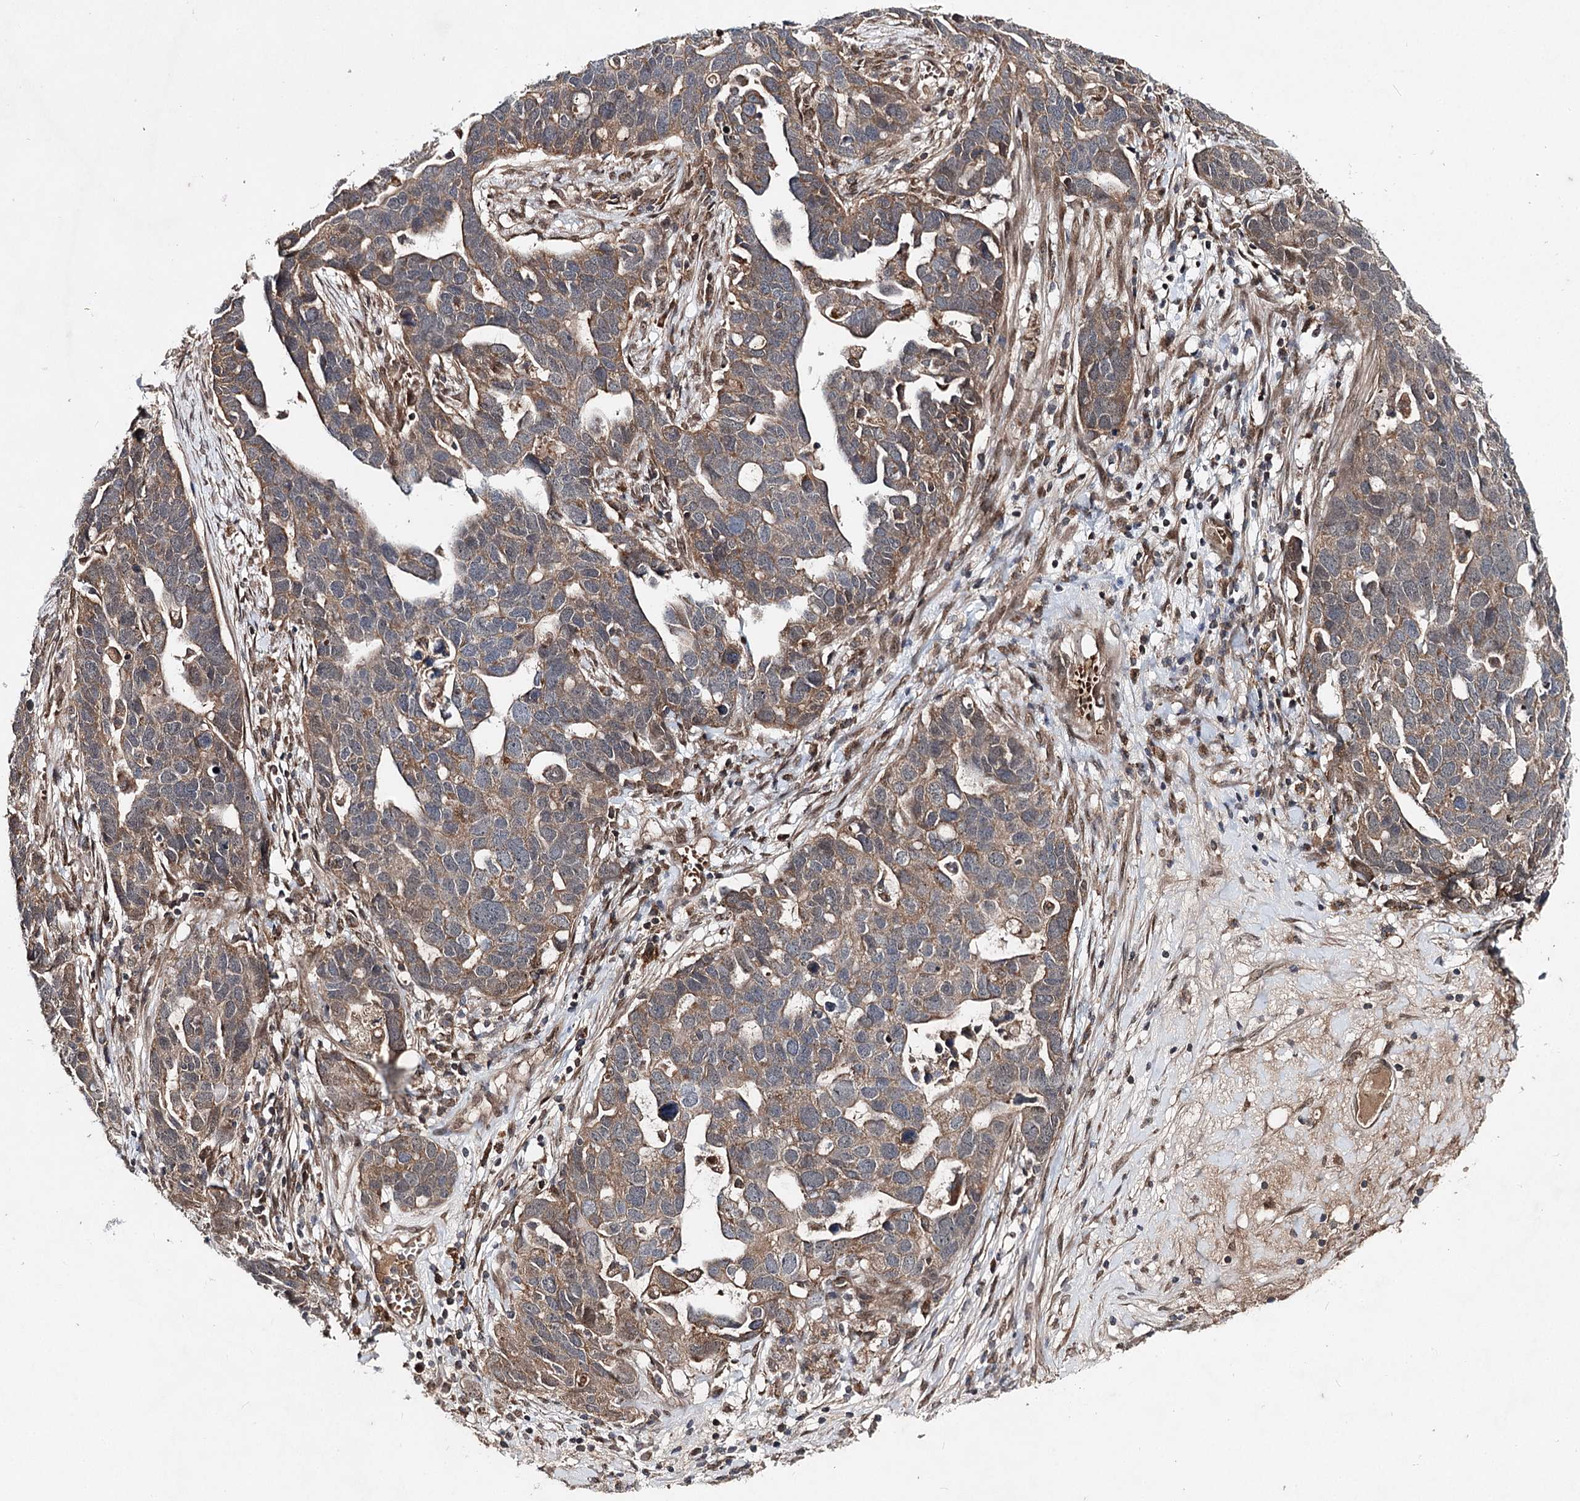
{"staining": {"intensity": "moderate", "quantity": ">75%", "location": "cytoplasmic/membranous"}, "tissue": "ovarian cancer", "cell_type": "Tumor cells", "image_type": "cancer", "snomed": [{"axis": "morphology", "description": "Cystadenocarcinoma, serous, NOS"}, {"axis": "topography", "description": "Ovary"}], "caption": "Immunohistochemistry image of human serous cystadenocarcinoma (ovarian) stained for a protein (brown), which reveals medium levels of moderate cytoplasmic/membranous expression in approximately >75% of tumor cells.", "gene": "MSANTD2", "patient": {"sex": "female", "age": 54}}